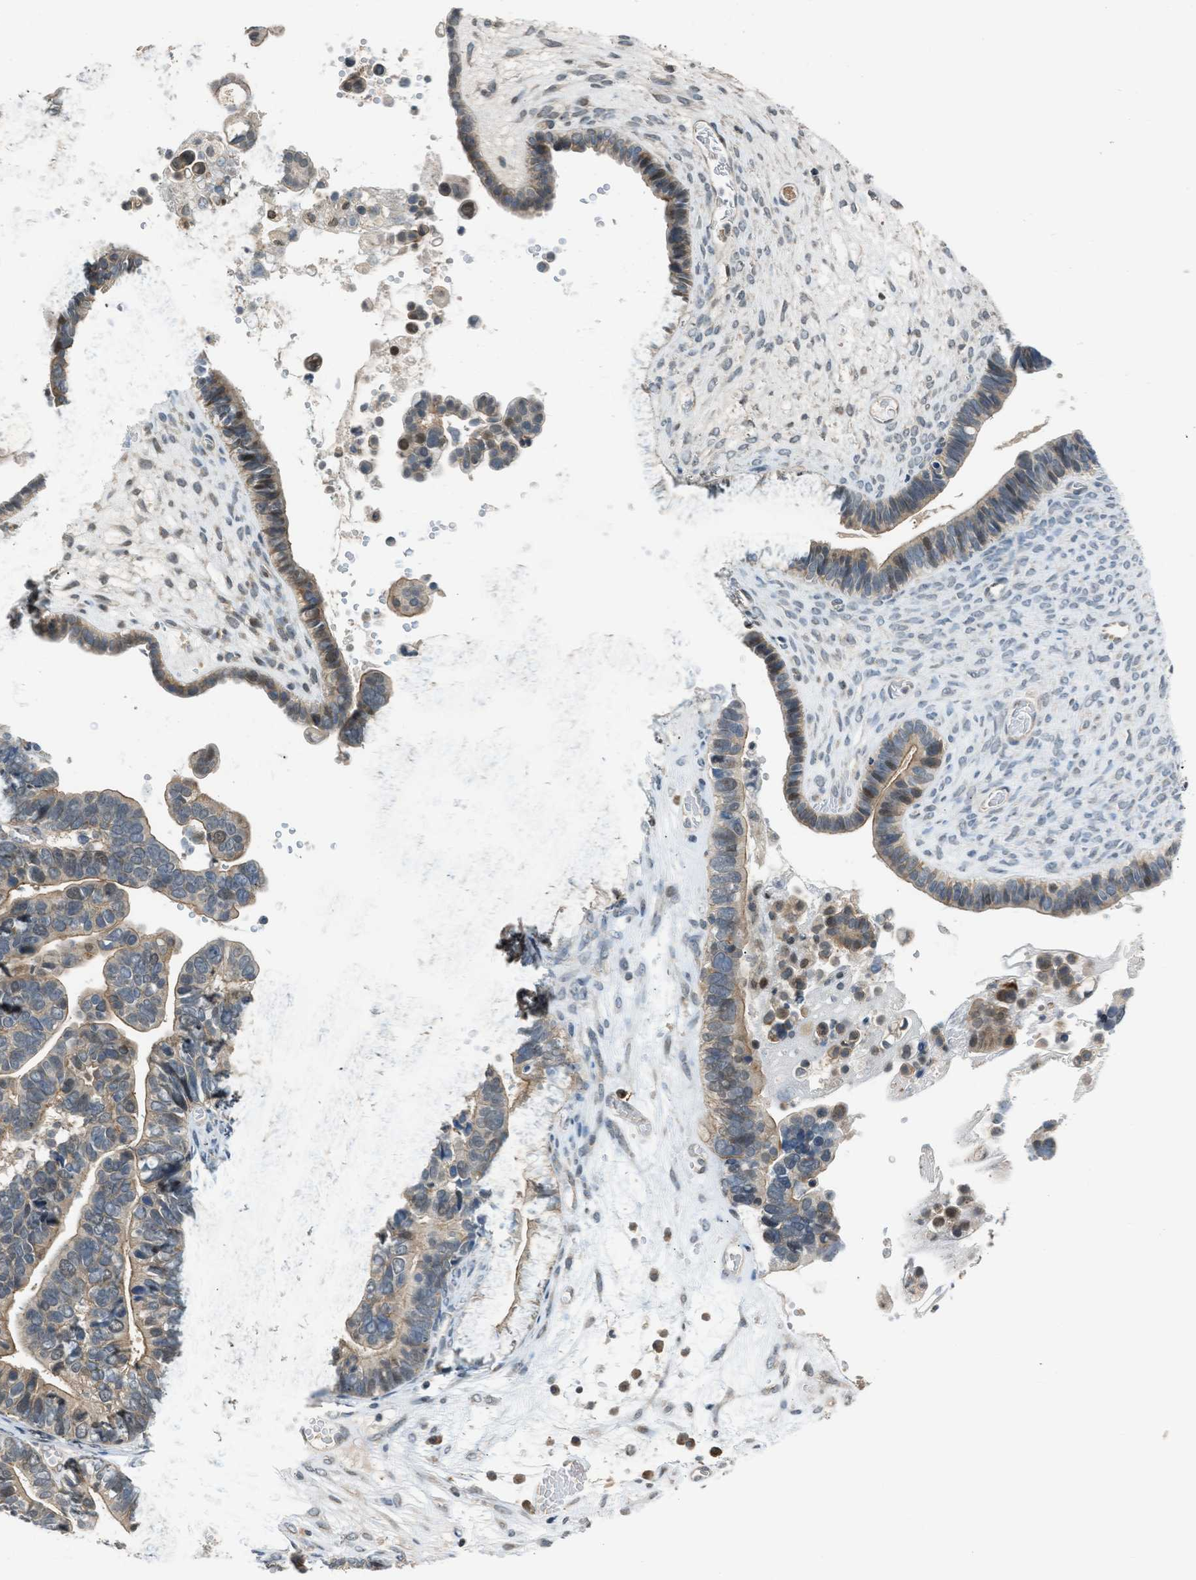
{"staining": {"intensity": "weak", "quantity": ">75%", "location": "cytoplasmic/membranous"}, "tissue": "ovarian cancer", "cell_type": "Tumor cells", "image_type": "cancer", "snomed": [{"axis": "morphology", "description": "Cystadenocarcinoma, serous, NOS"}, {"axis": "topography", "description": "Ovary"}], "caption": "Immunohistochemical staining of ovarian cancer (serous cystadenocarcinoma) demonstrates weak cytoplasmic/membranous protein positivity in about >75% of tumor cells. (DAB = brown stain, brightfield microscopy at high magnification).", "gene": "TTBK2", "patient": {"sex": "female", "age": 56}}